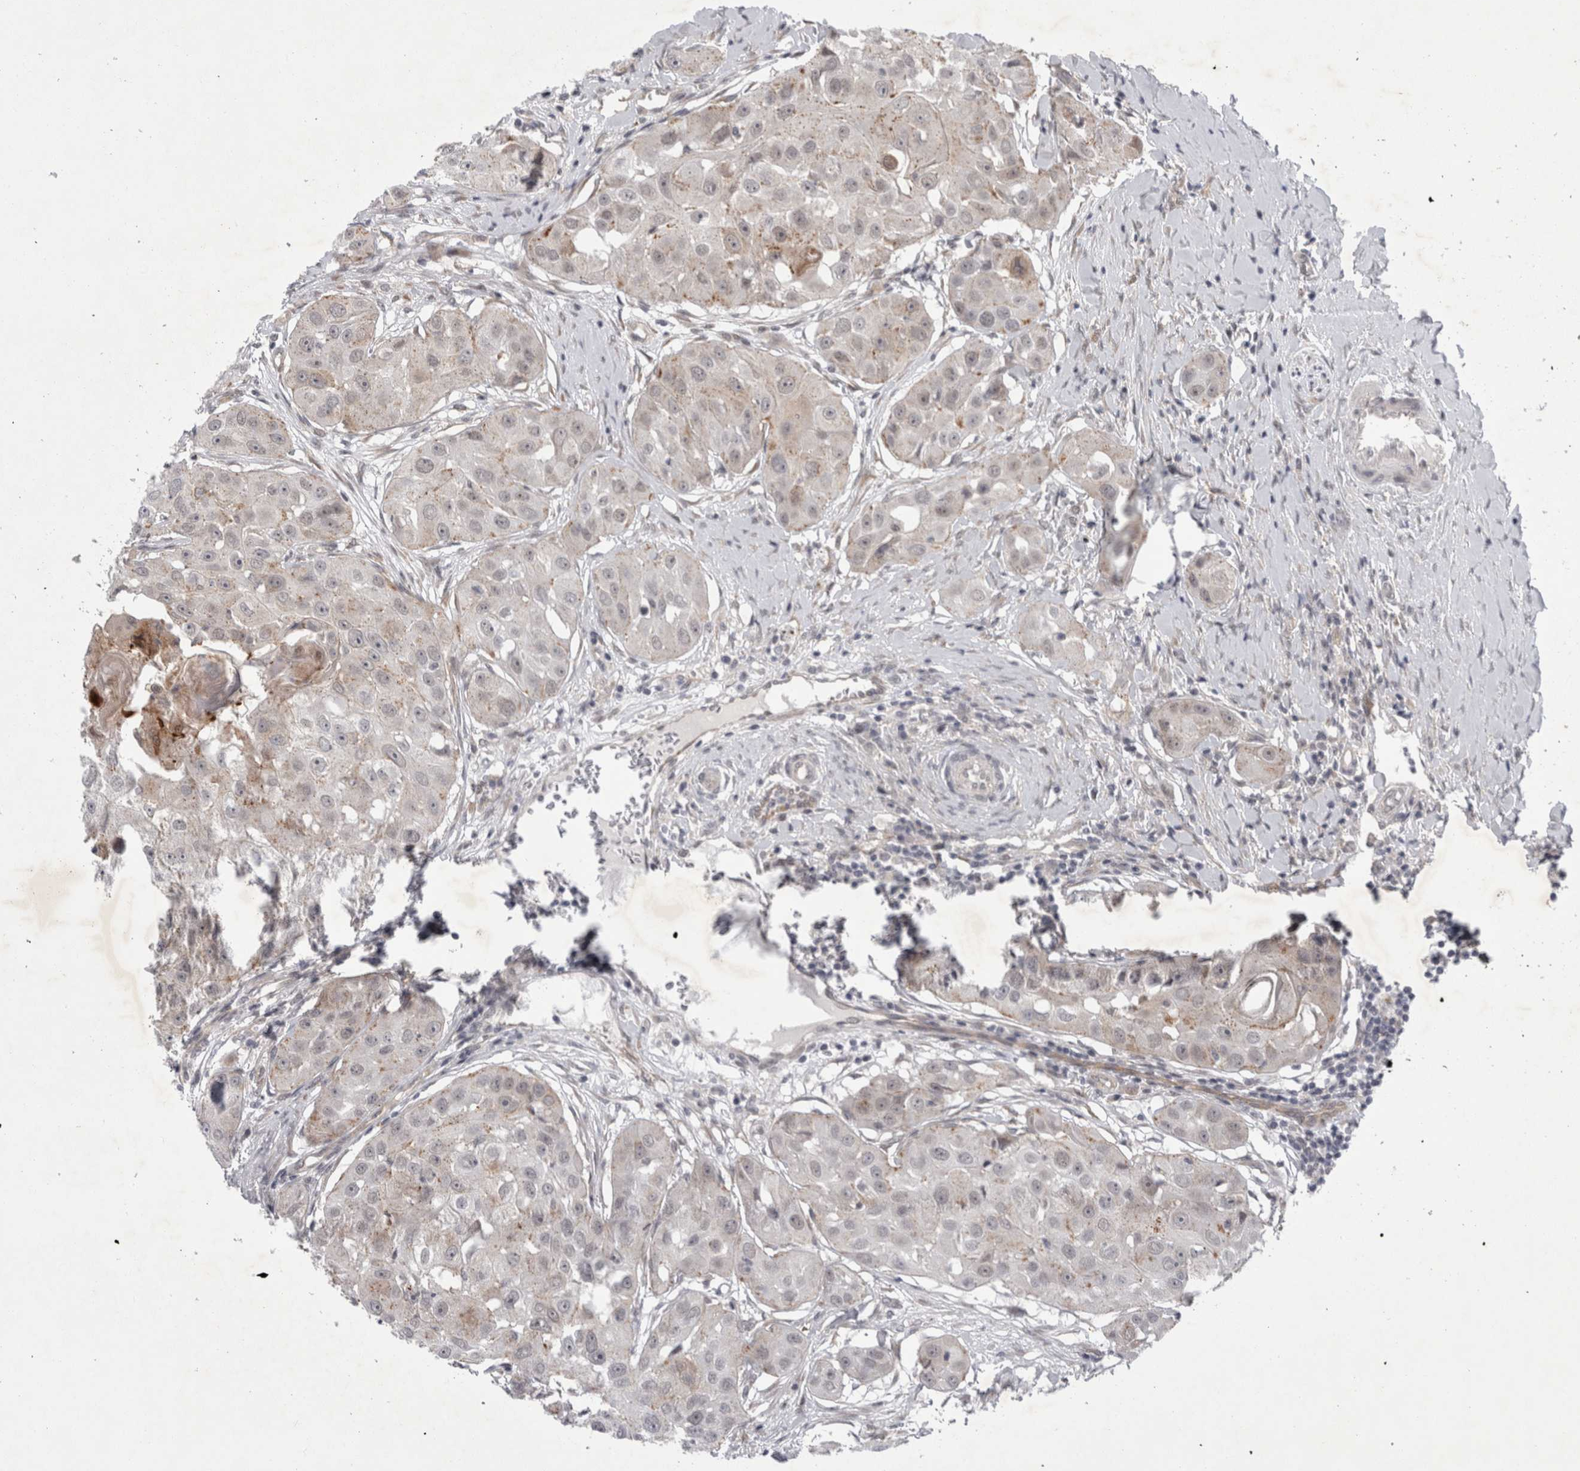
{"staining": {"intensity": "negative", "quantity": "none", "location": "none"}, "tissue": "head and neck cancer", "cell_type": "Tumor cells", "image_type": "cancer", "snomed": [{"axis": "morphology", "description": "Normal tissue, NOS"}, {"axis": "morphology", "description": "Squamous cell carcinoma, NOS"}, {"axis": "topography", "description": "Skeletal muscle"}, {"axis": "topography", "description": "Head-Neck"}], "caption": "This micrograph is of head and neck squamous cell carcinoma stained with immunohistochemistry (IHC) to label a protein in brown with the nuclei are counter-stained blue. There is no staining in tumor cells. (DAB (3,3'-diaminobenzidine) IHC, high magnification).", "gene": "PARP11", "patient": {"sex": "male", "age": 51}}